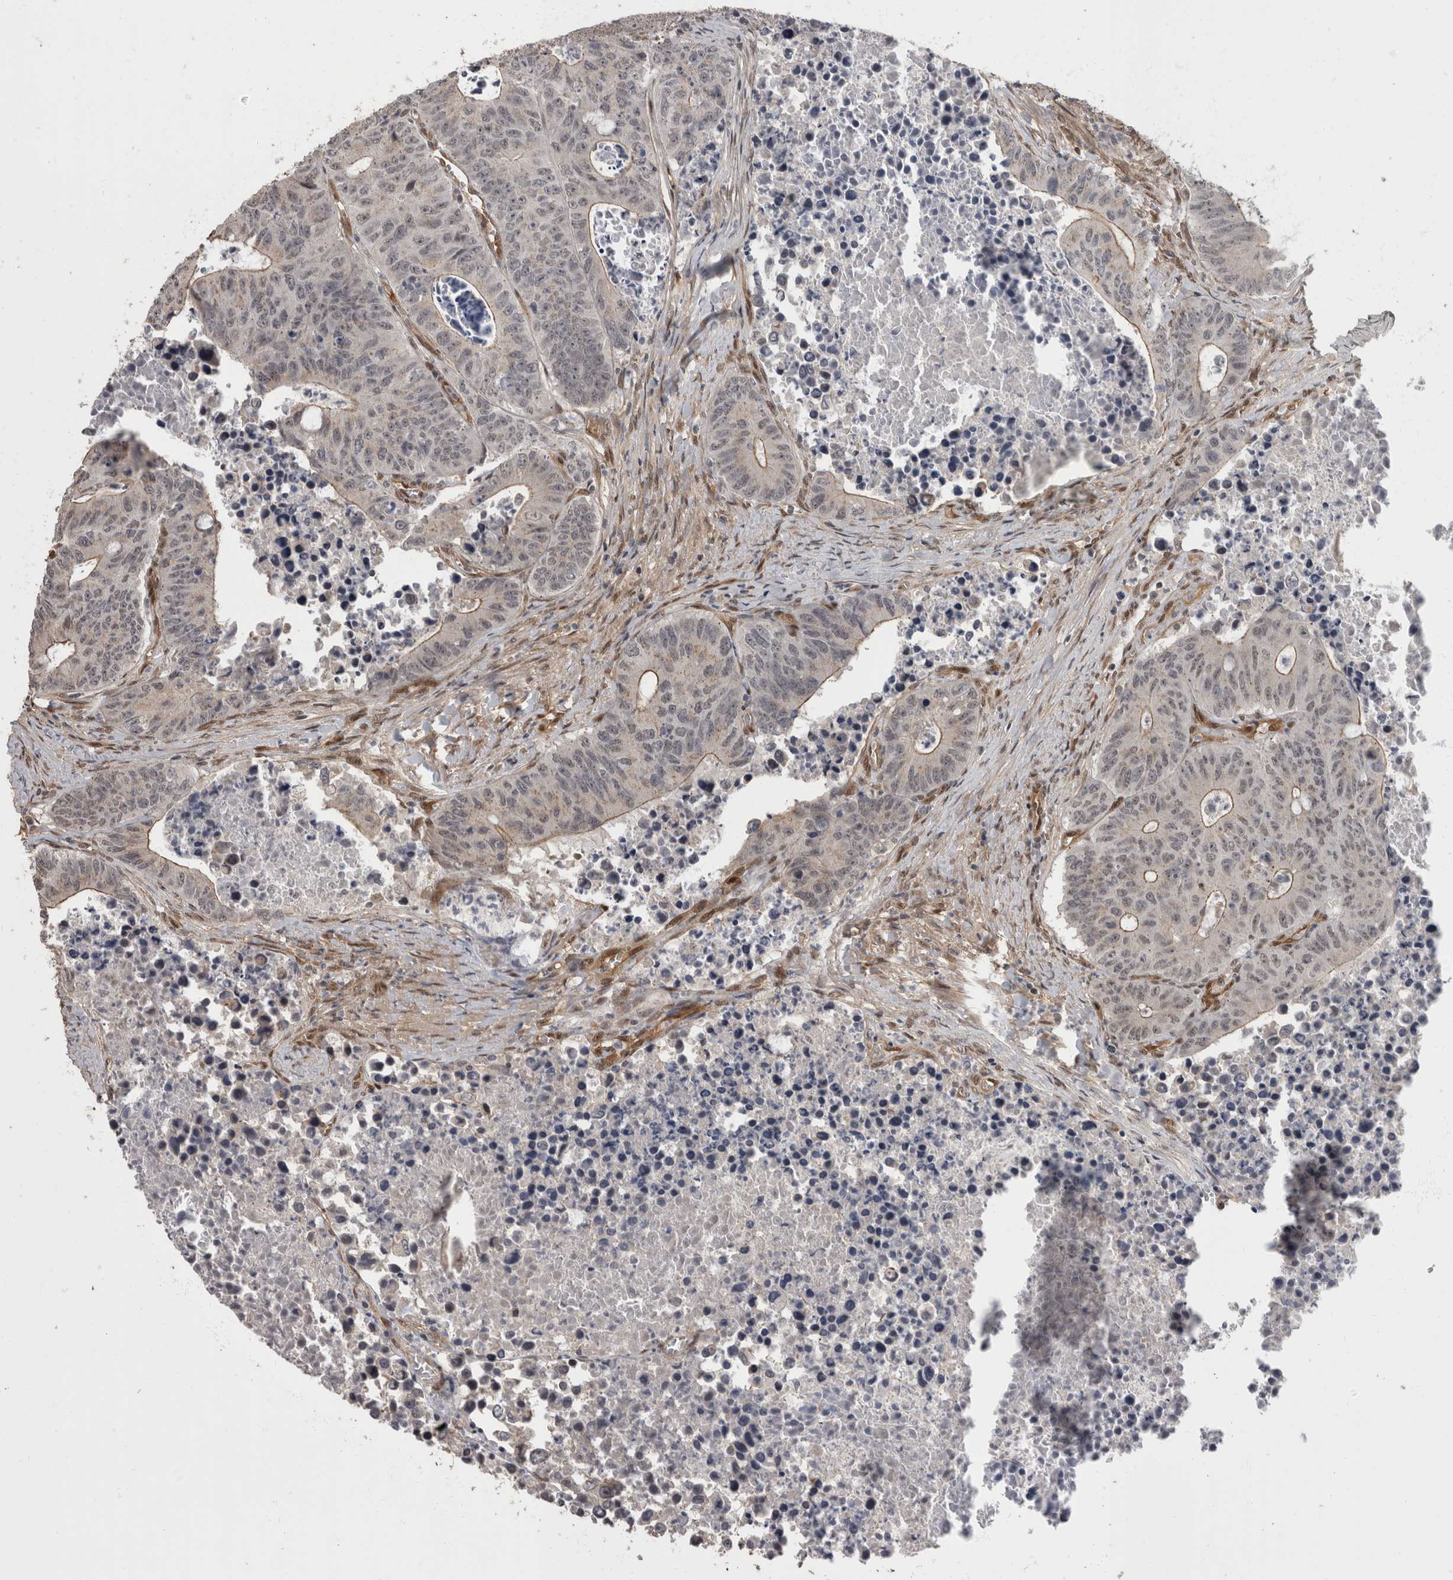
{"staining": {"intensity": "weak", "quantity": "<25%", "location": "cytoplasmic/membranous,nuclear"}, "tissue": "colorectal cancer", "cell_type": "Tumor cells", "image_type": "cancer", "snomed": [{"axis": "morphology", "description": "Adenocarcinoma, NOS"}, {"axis": "topography", "description": "Colon"}], "caption": "Immunohistochemistry micrograph of human colorectal adenocarcinoma stained for a protein (brown), which shows no positivity in tumor cells.", "gene": "AKT3", "patient": {"sex": "male", "age": 87}}